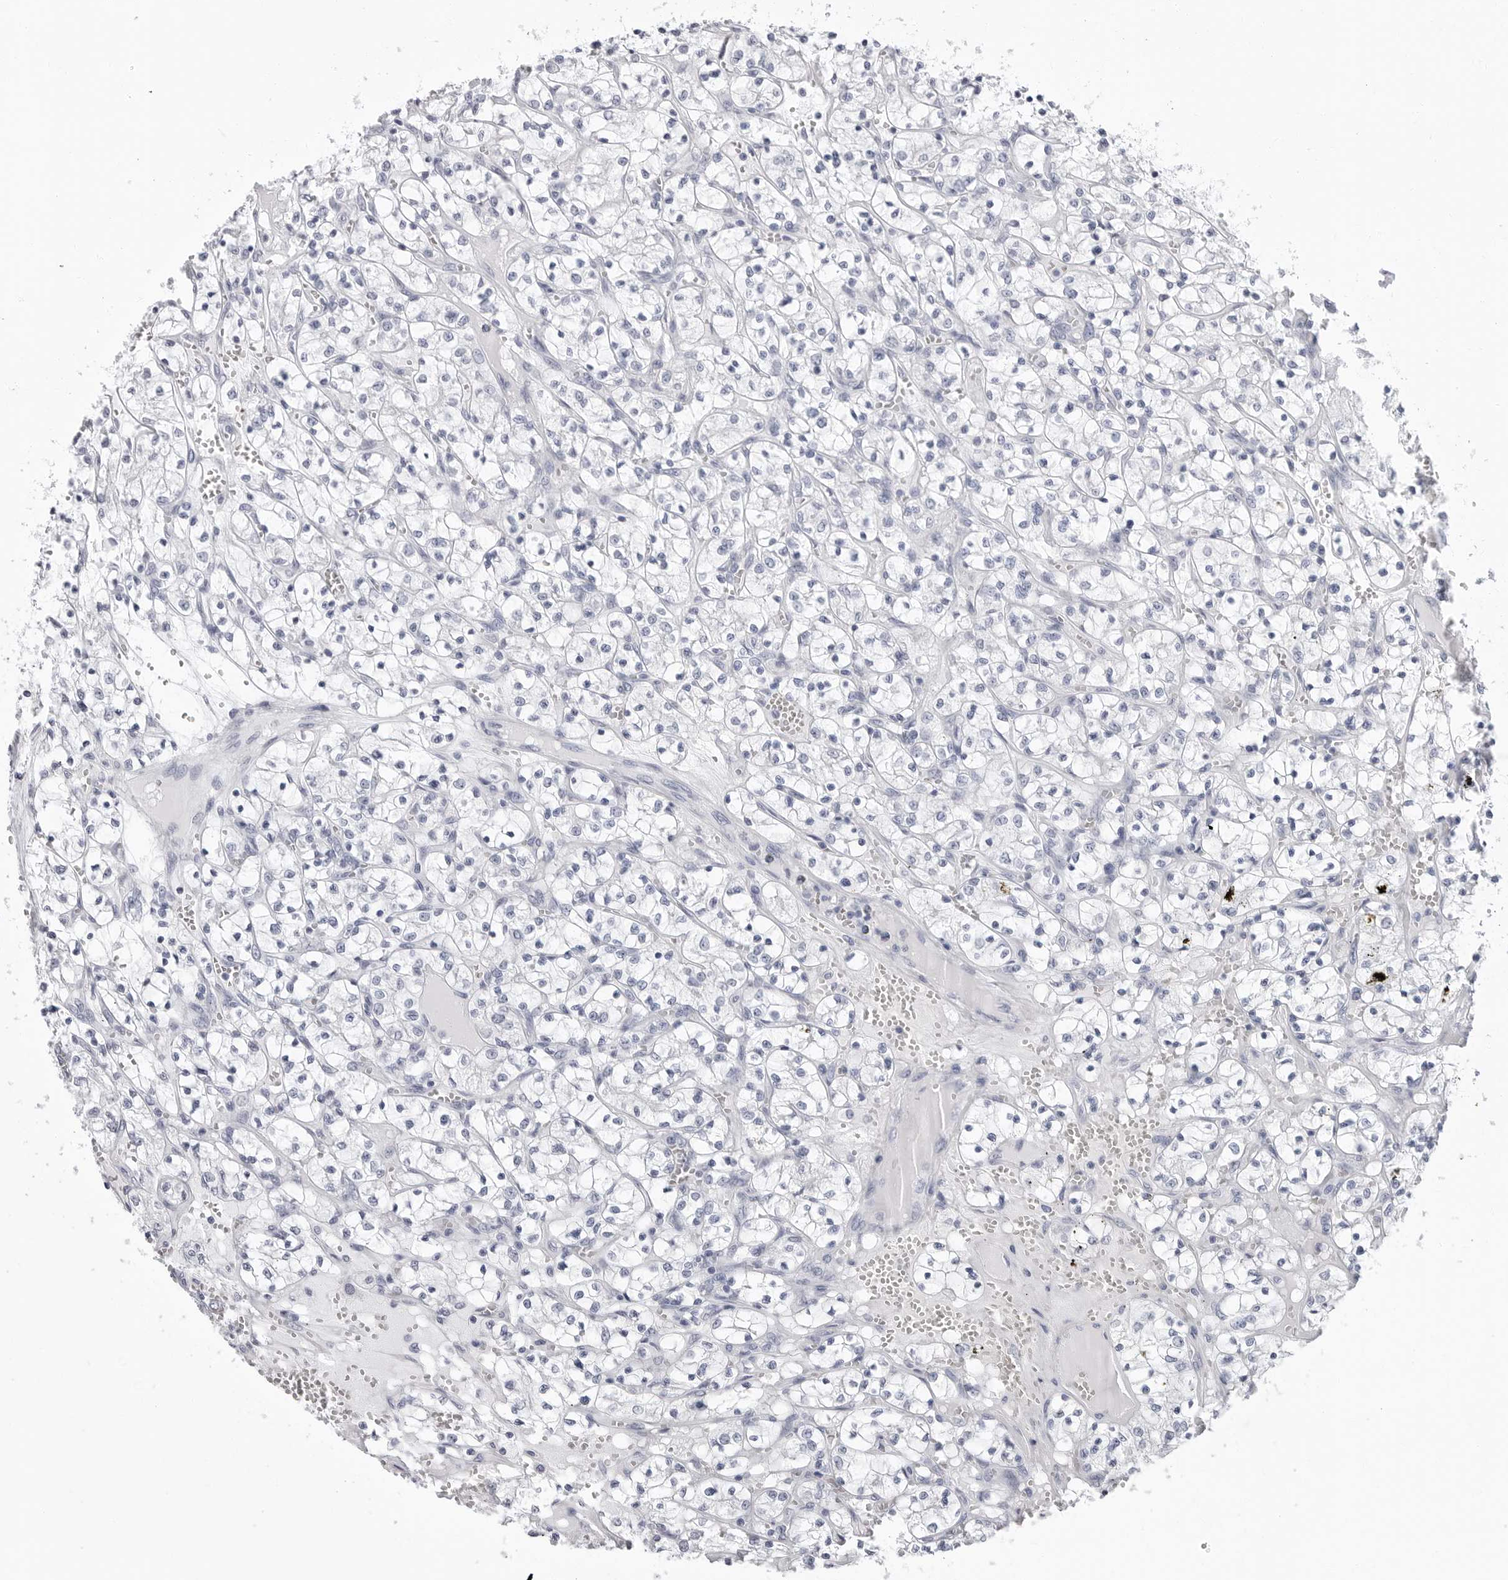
{"staining": {"intensity": "negative", "quantity": "none", "location": "none"}, "tissue": "renal cancer", "cell_type": "Tumor cells", "image_type": "cancer", "snomed": [{"axis": "morphology", "description": "Adenocarcinoma, NOS"}, {"axis": "topography", "description": "Kidney"}], "caption": "Tumor cells show no significant protein expression in renal cancer. The staining was performed using DAB (3,3'-diaminobenzidine) to visualize the protein expression in brown, while the nuclei were stained in blue with hematoxylin (Magnification: 20x).", "gene": "ERICH3", "patient": {"sex": "female", "age": 69}}